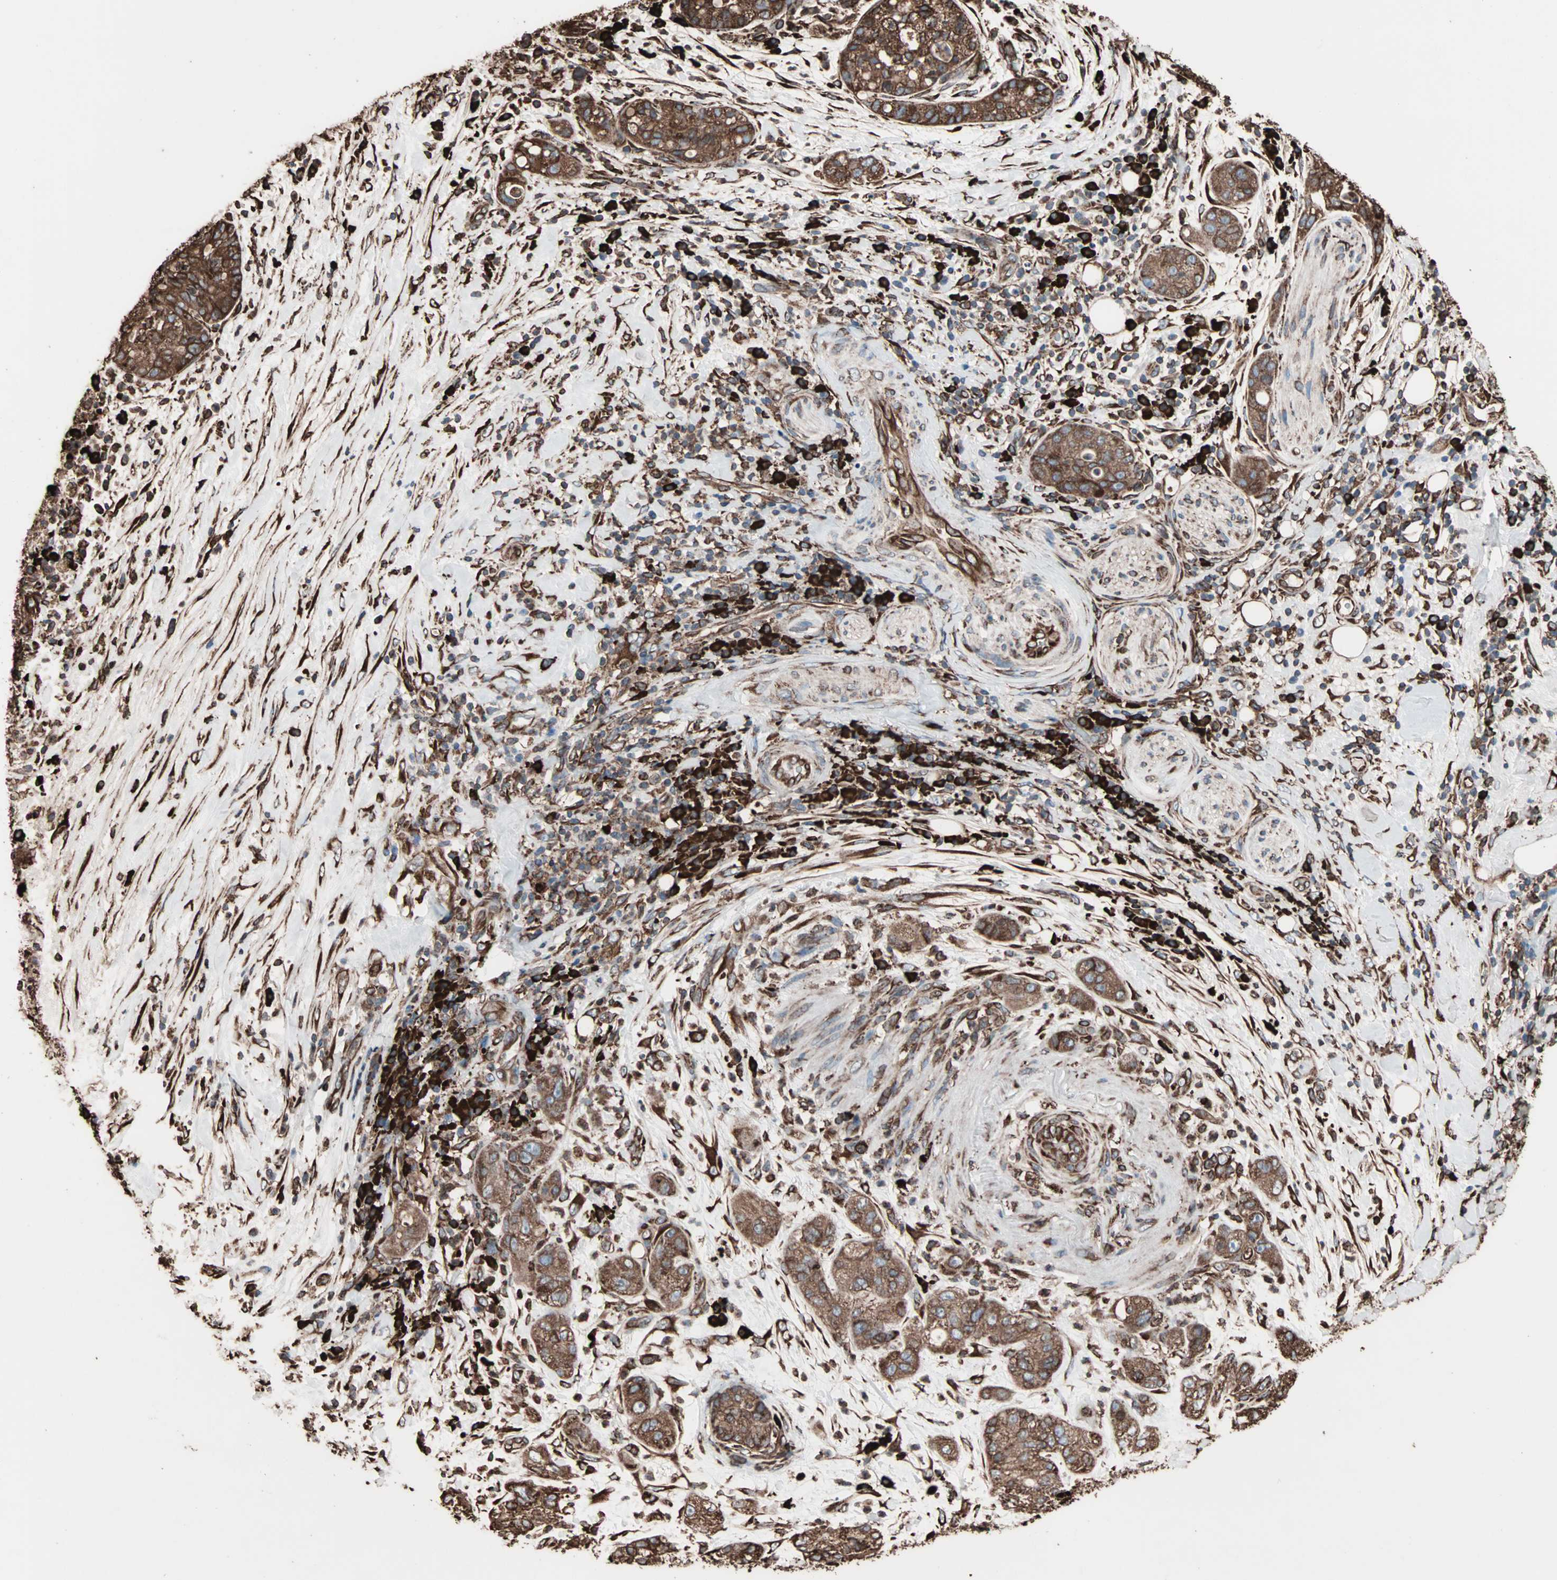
{"staining": {"intensity": "moderate", "quantity": ">75%", "location": "cytoplasmic/membranous"}, "tissue": "pancreatic cancer", "cell_type": "Tumor cells", "image_type": "cancer", "snomed": [{"axis": "morphology", "description": "Adenocarcinoma, NOS"}, {"axis": "topography", "description": "Pancreas"}], "caption": "Immunohistochemical staining of human pancreatic cancer demonstrates medium levels of moderate cytoplasmic/membranous staining in approximately >75% of tumor cells.", "gene": "HSP90B1", "patient": {"sex": "female", "age": 78}}